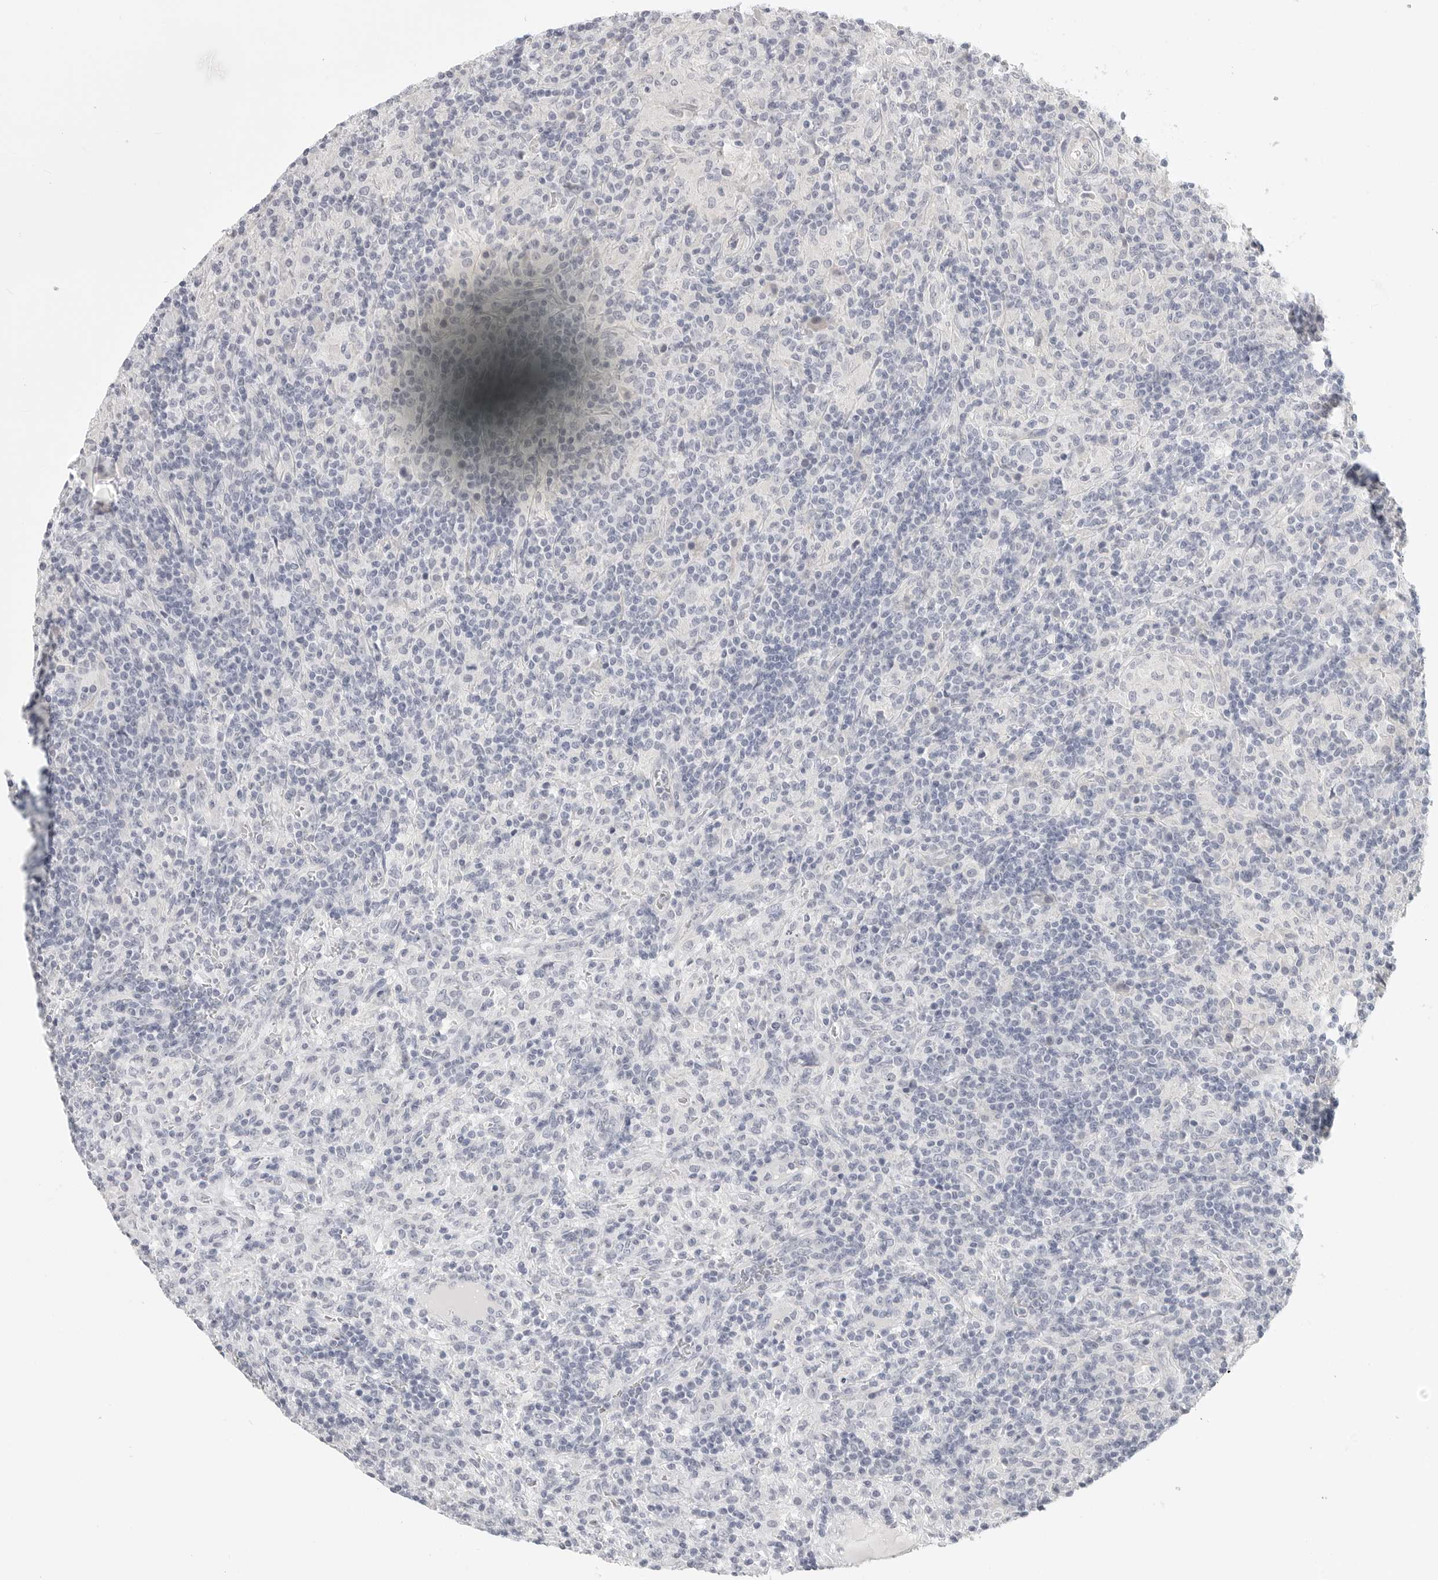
{"staining": {"intensity": "negative", "quantity": "none", "location": "none"}, "tissue": "lymphoma", "cell_type": "Tumor cells", "image_type": "cancer", "snomed": [{"axis": "morphology", "description": "Hodgkin's disease, NOS"}, {"axis": "topography", "description": "Lymph node"}], "caption": "IHC of lymphoma displays no expression in tumor cells. (Immunohistochemistry (ihc), brightfield microscopy, high magnification).", "gene": "HMGCS2", "patient": {"sex": "male", "age": 70}}